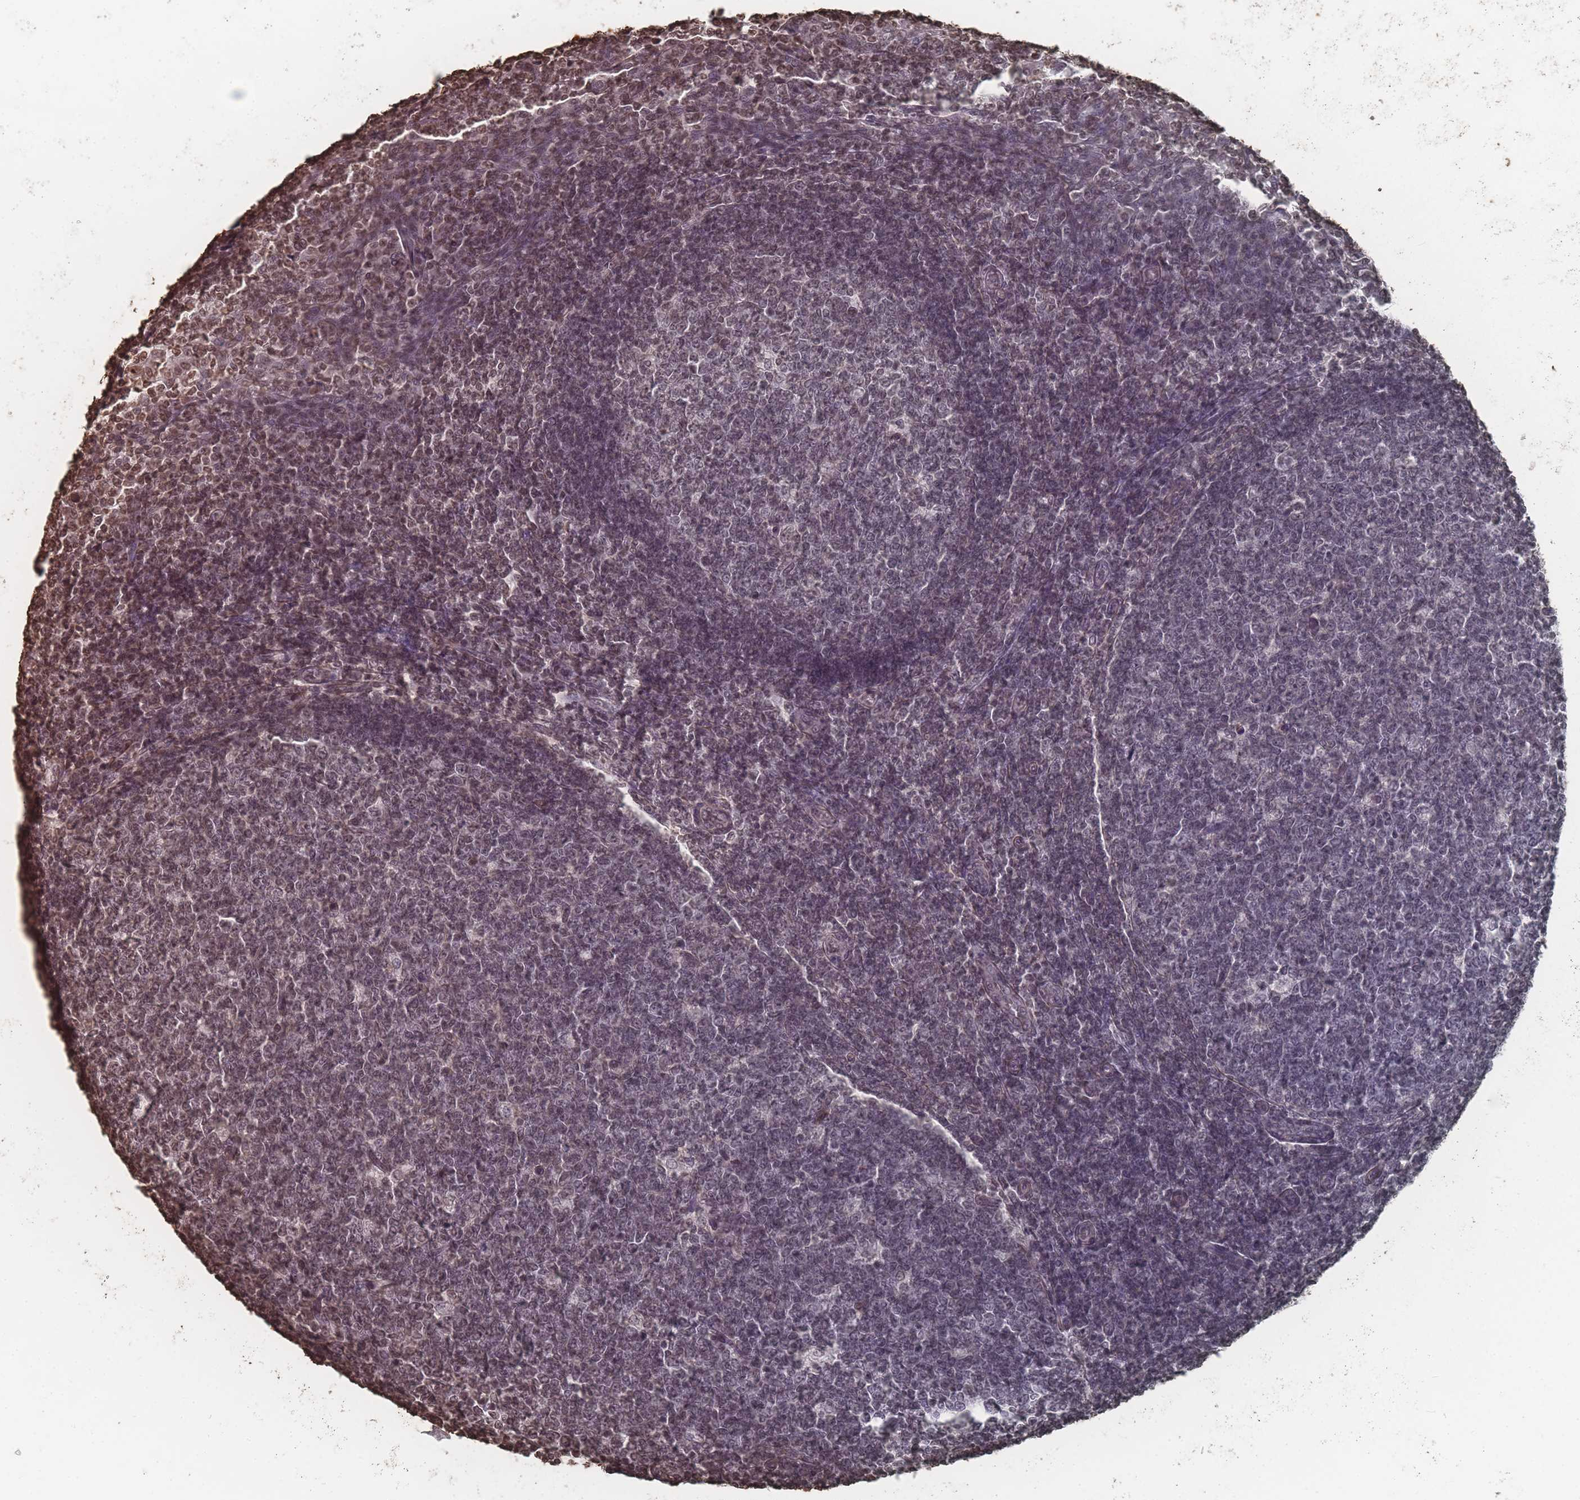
{"staining": {"intensity": "weak", "quantity": "25%-75%", "location": "nuclear"}, "tissue": "tonsil", "cell_type": "Germinal center cells", "image_type": "normal", "snomed": [{"axis": "morphology", "description": "Normal tissue, NOS"}, {"axis": "topography", "description": "Tonsil"}], "caption": "About 25%-75% of germinal center cells in benign tonsil display weak nuclear protein staining as visualized by brown immunohistochemical staining.", "gene": "PLEKHG5", "patient": {"sex": "female", "age": 19}}